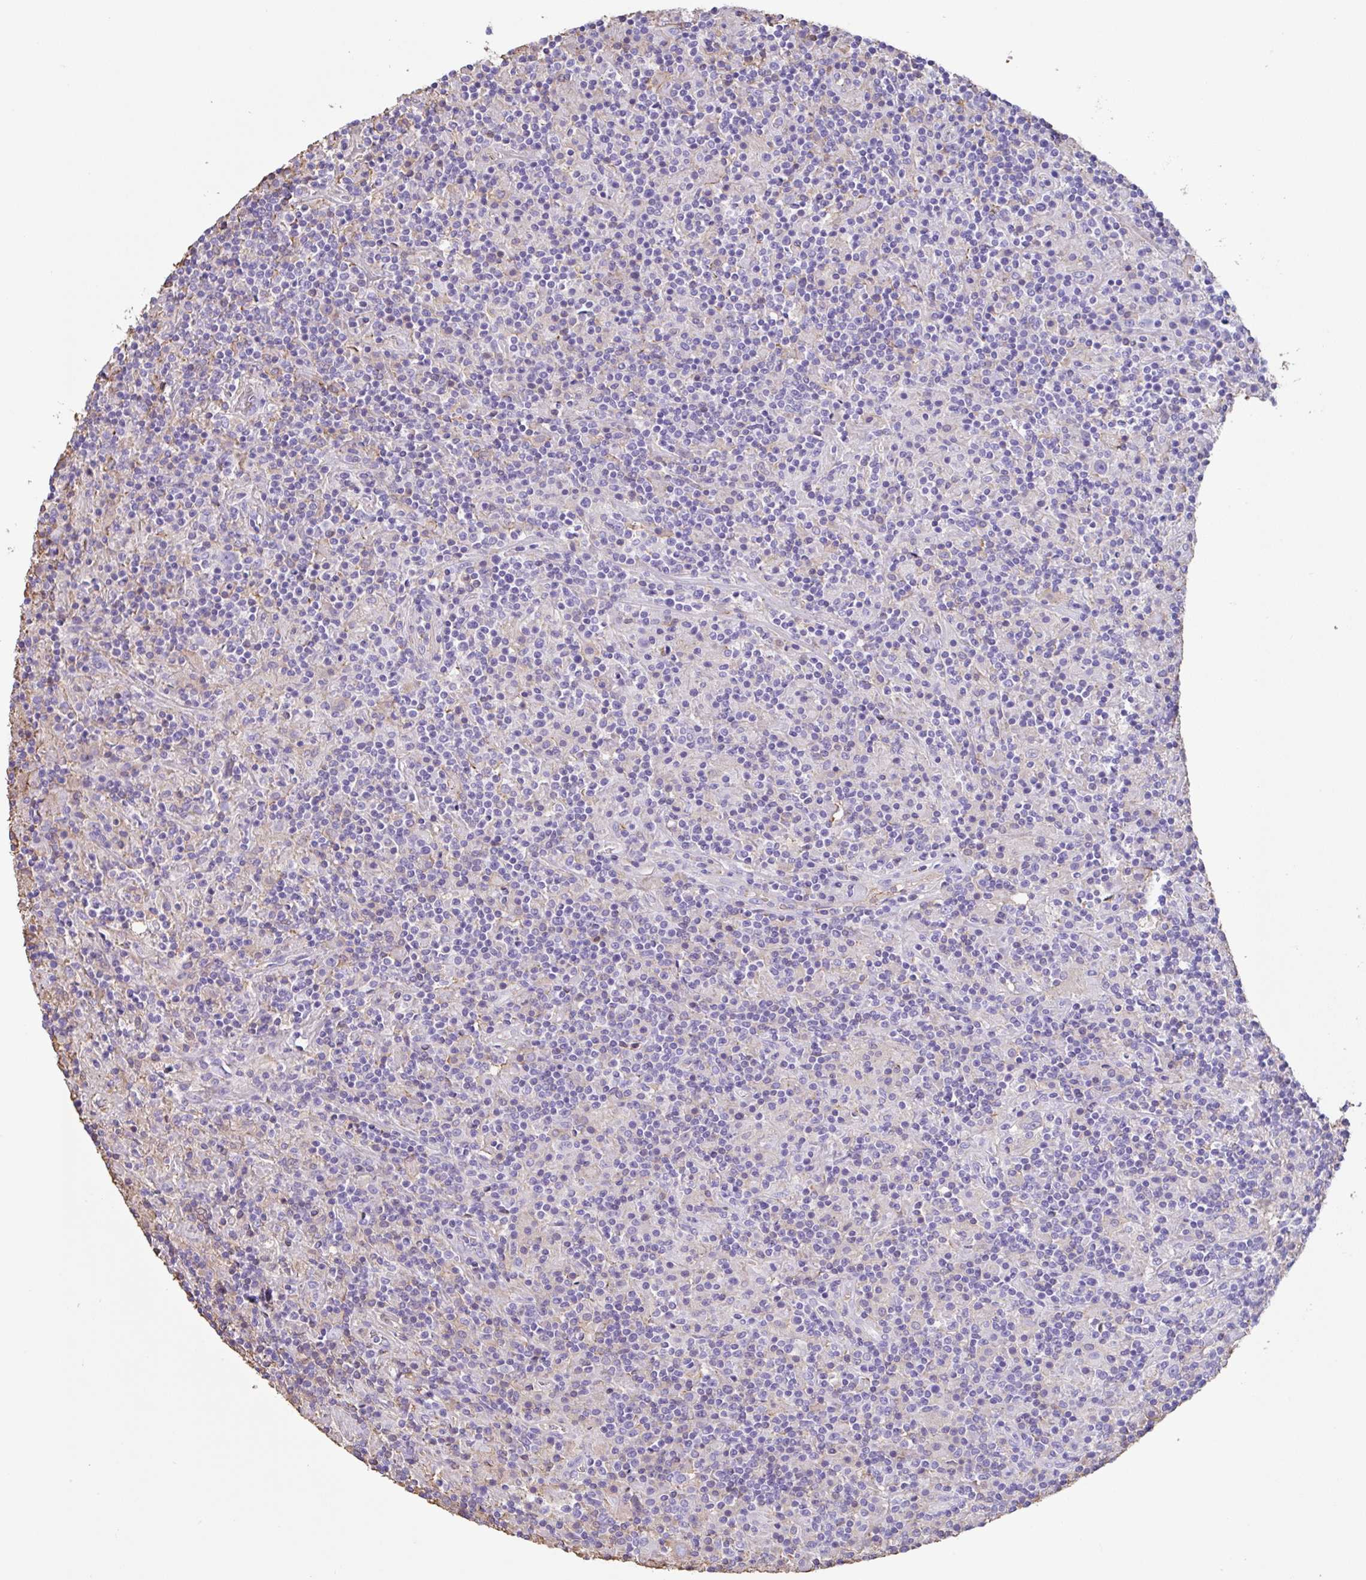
{"staining": {"intensity": "negative", "quantity": "none", "location": "none"}, "tissue": "lymphoma", "cell_type": "Tumor cells", "image_type": "cancer", "snomed": [{"axis": "morphology", "description": "Hodgkin's disease, NOS"}, {"axis": "topography", "description": "Lymph node"}], "caption": "Tumor cells show no significant protein positivity in lymphoma. The staining was performed using DAB (3,3'-diaminobenzidine) to visualize the protein expression in brown, while the nuclei were stained in blue with hematoxylin (Magnification: 20x).", "gene": "HOXC12", "patient": {"sex": "male", "age": 70}}